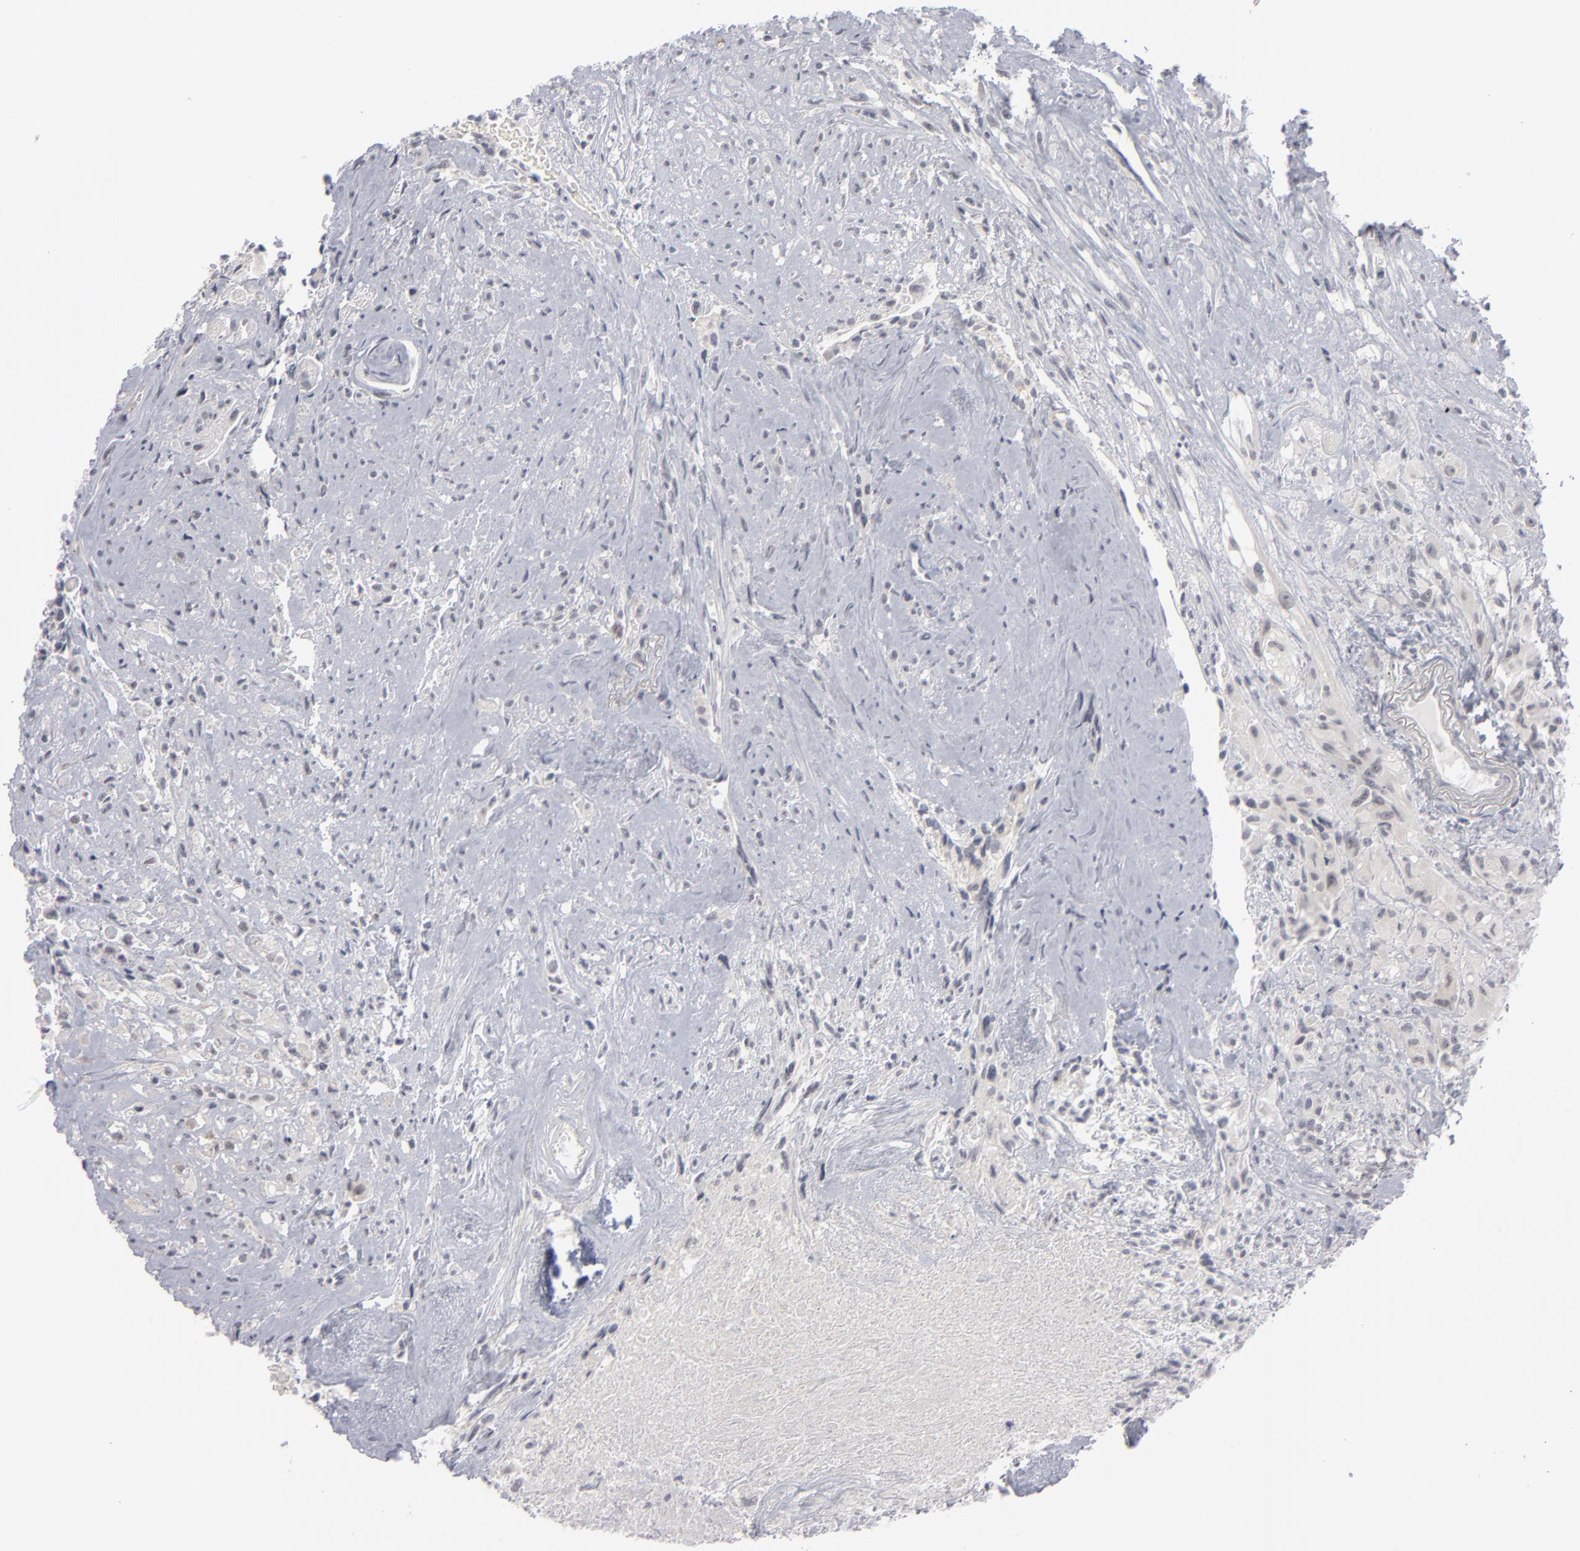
{"staining": {"intensity": "negative", "quantity": "none", "location": "none"}, "tissue": "glioma", "cell_type": "Tumor cells", "image_type": "cancer", "snomed": [{"axis": "morphology", "description": "Glioma, malignant, High grade"}, {"axis": "topography", "description": "Brain"}], "caption": "Protein analysis of malignant glioma (high-grade) demonstrates no significant staining in tumor cells.", "gene": "KIAA1210", "patient": {"sex": "male", "age": 48}}